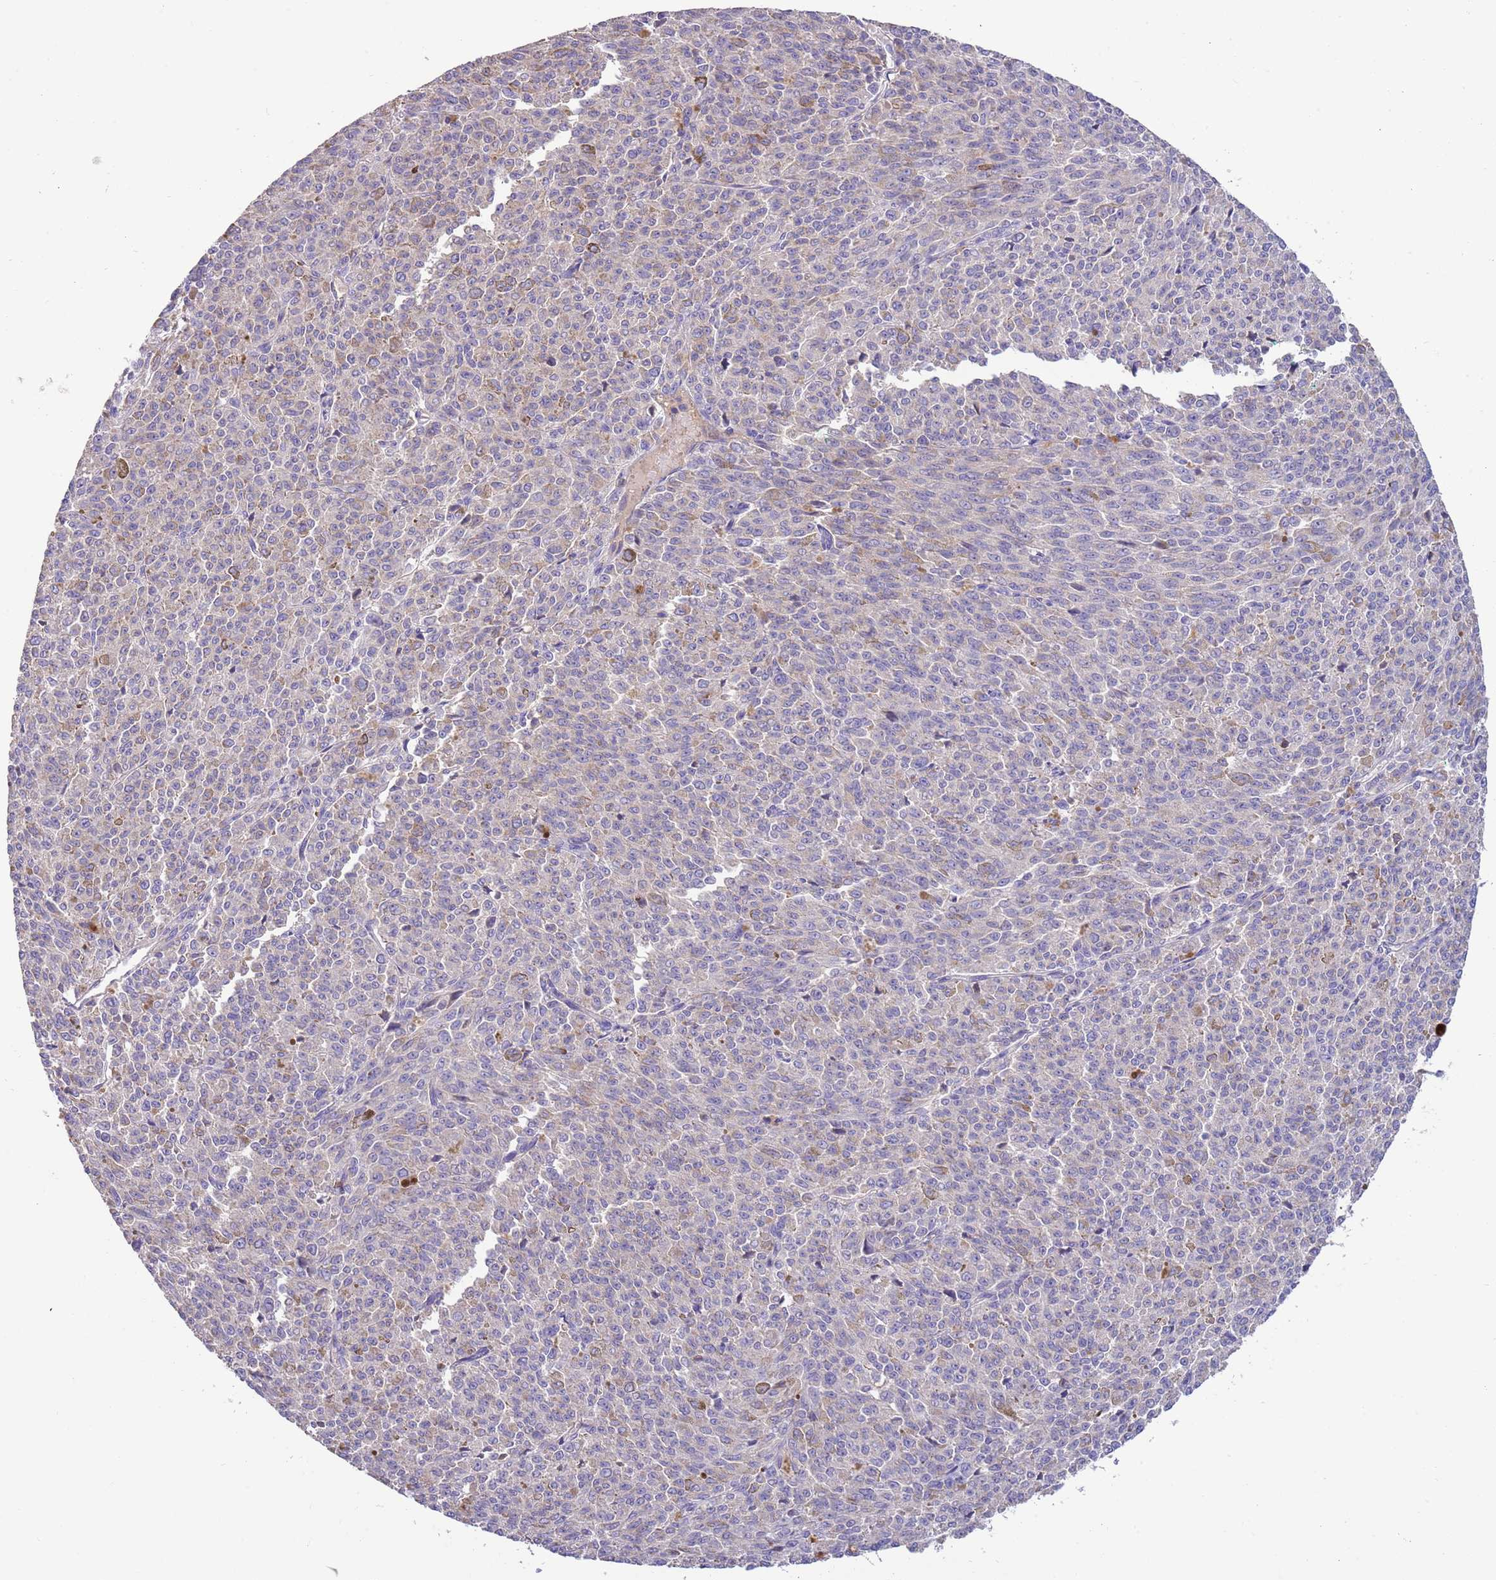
{"staining": {"intensity": "negative", "quantity": "none", "location": "none"}, "tissue": "melanoma", "cell_type": "Tumor cells", "image_type": "cancer", "snomed": [{"axis": "morphology", "description": "Malignant melanoma, NOS"}, {"axis": "topography", "description": "Skin"}], "caption": "Immunohistochemistry (IHC) of human malignant melanoma displays no positivity in tumor cells.", "gene": "TRMO", "patient": {"sex": "female", "age": 52}}